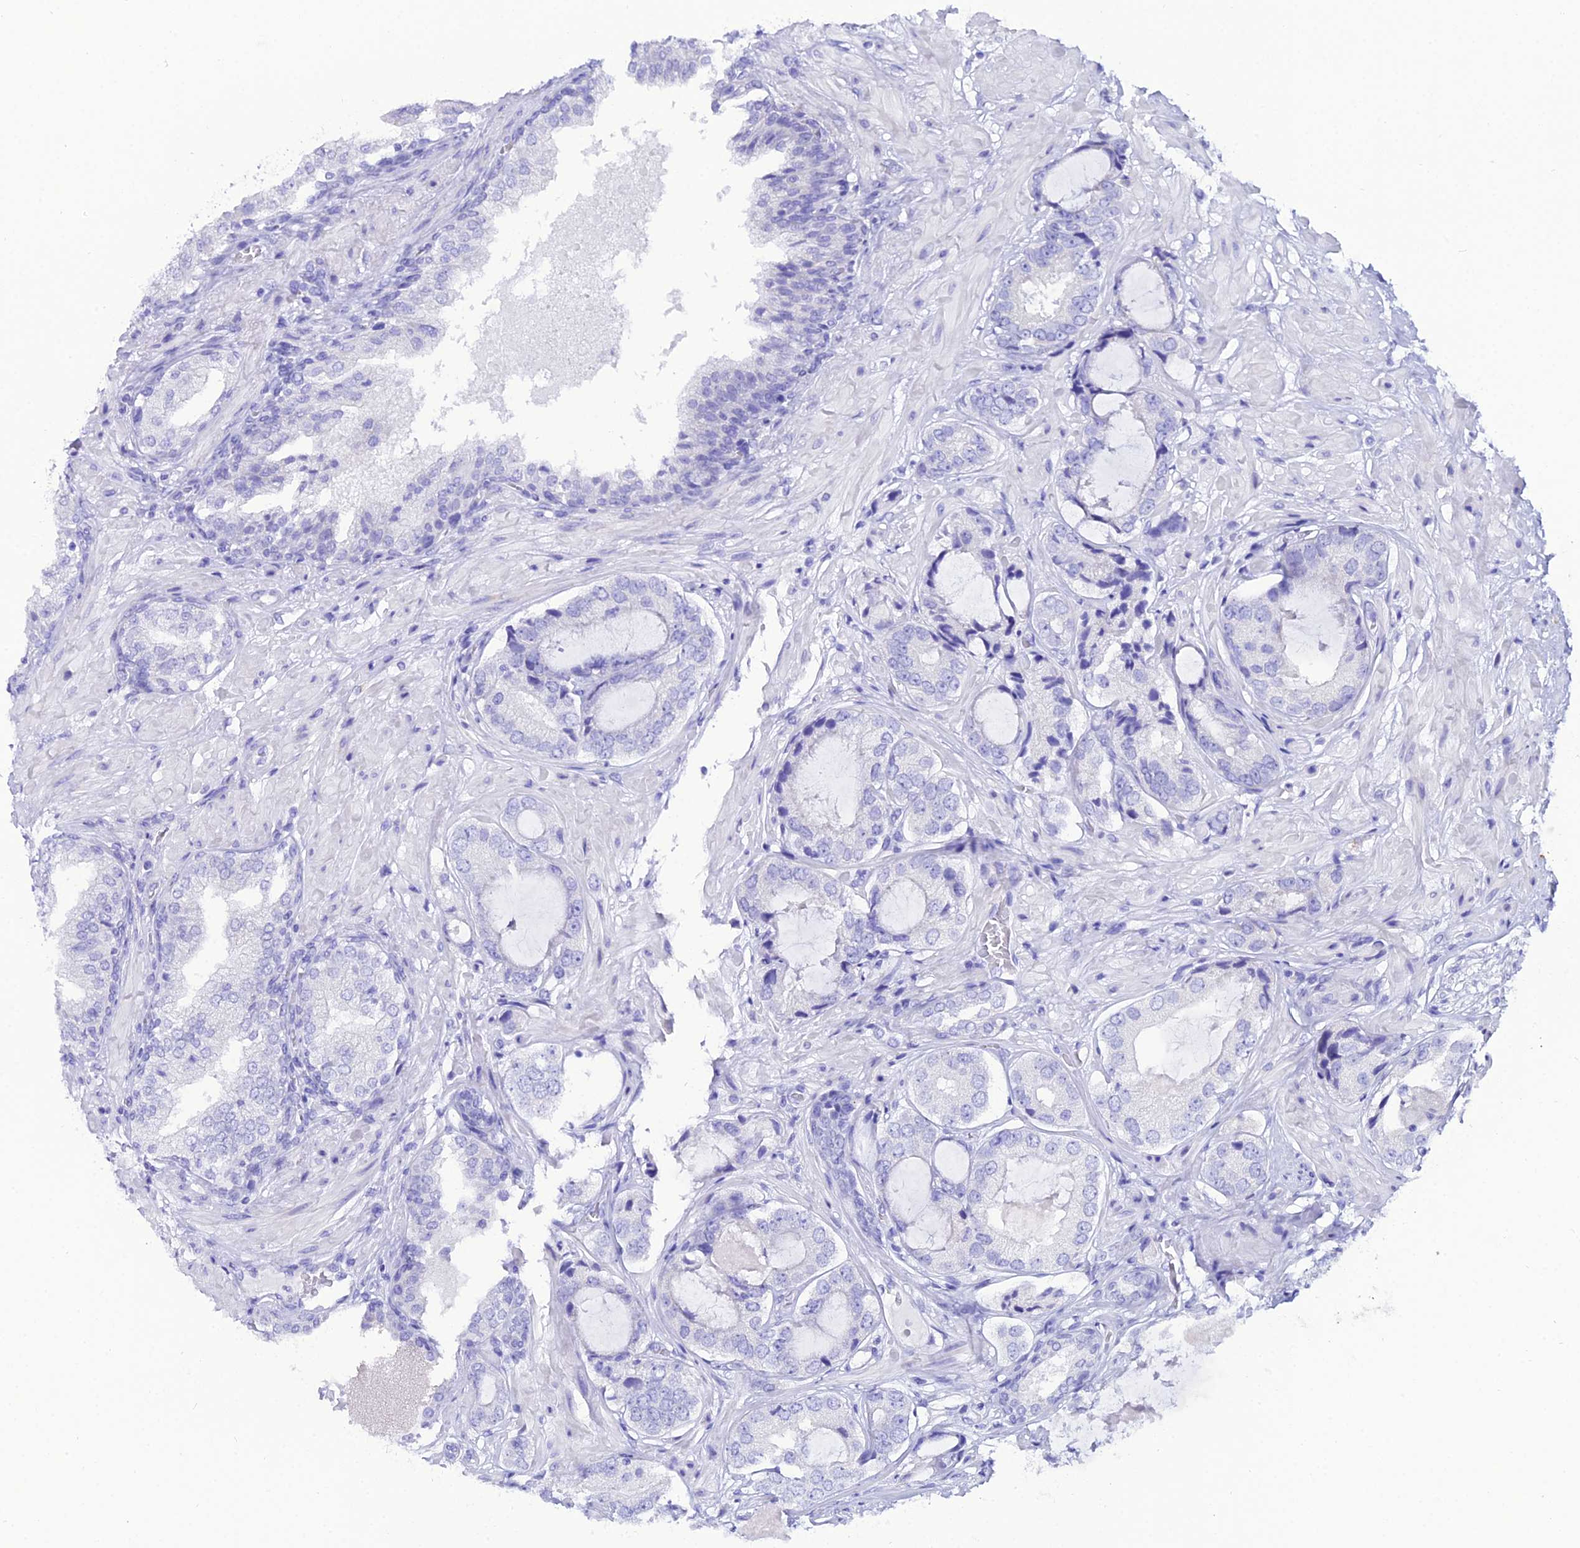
{"staining": {"intensity": "negative", "quantity": "none", "location": "none"}, "tissue": "prostate cancer", "cell_type": "Tumor cells", "image_type": "cancer", "snomed": [{"axis": "morphology", "description": "Adenocarcinoma, High grade"}, {"axis": "topography", "description": "Prostate"}], "caption": "Image shows no protein staining in tumor cells of prostate cancer tissue. Nuclei are stained in blue.", "gene": "OR4D5", "patient": {"sex": "male", "age": 59}}